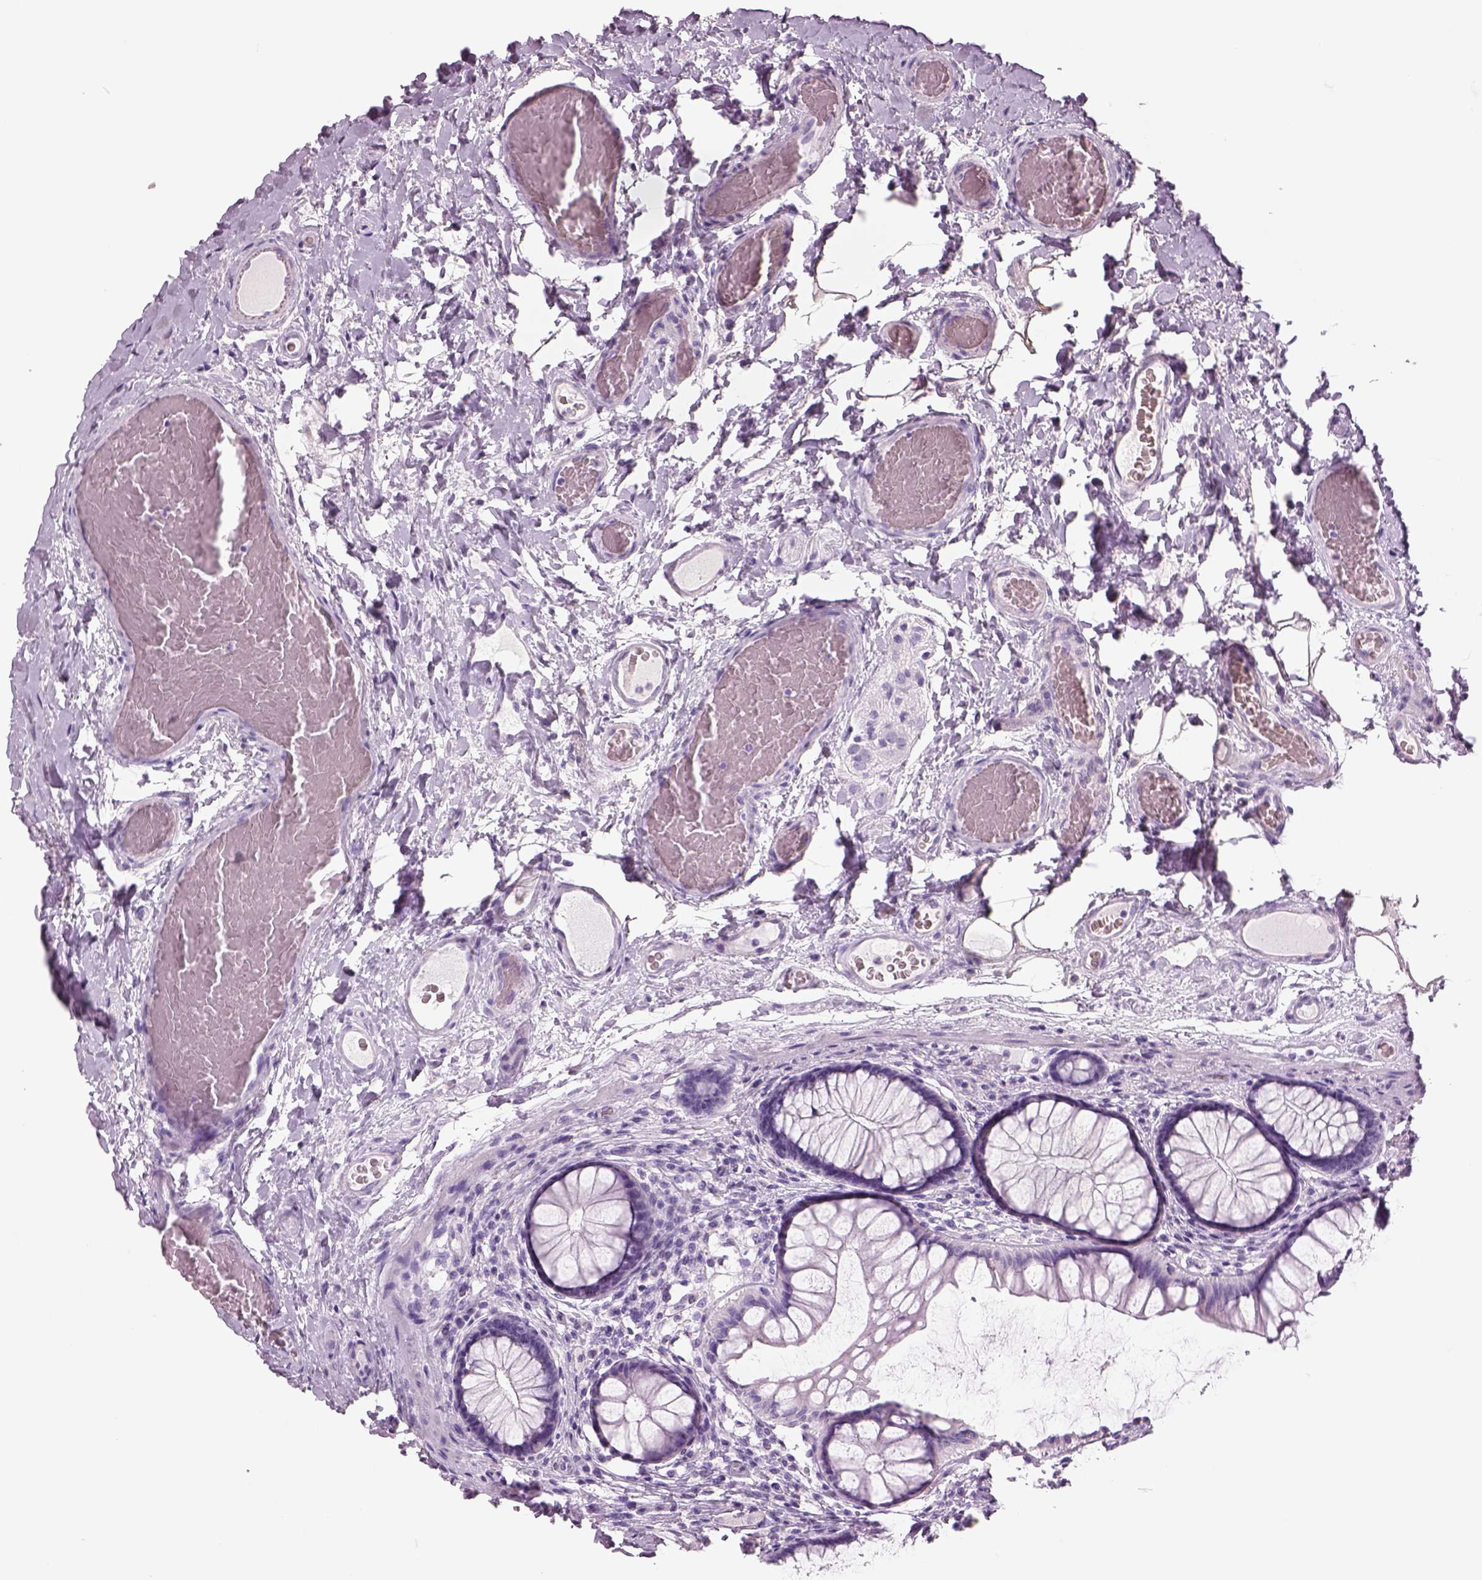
{"staining": {"intensity": "negative", "quantity": "none", "location": "none"}, "tissue": "colon", "cell_type": "Endothelial cells", "image_type": "normal", "snomed": [{"axis": "morphology", "description": "Normal tissue, NOS"}, {"axis": "topography", "description": "Colon"}], "caption": "Image shows no significant protein positivity in endothelial cells of normal colon.", "gene": "RHO", "patient": {"sex": "female", "age": 65}}